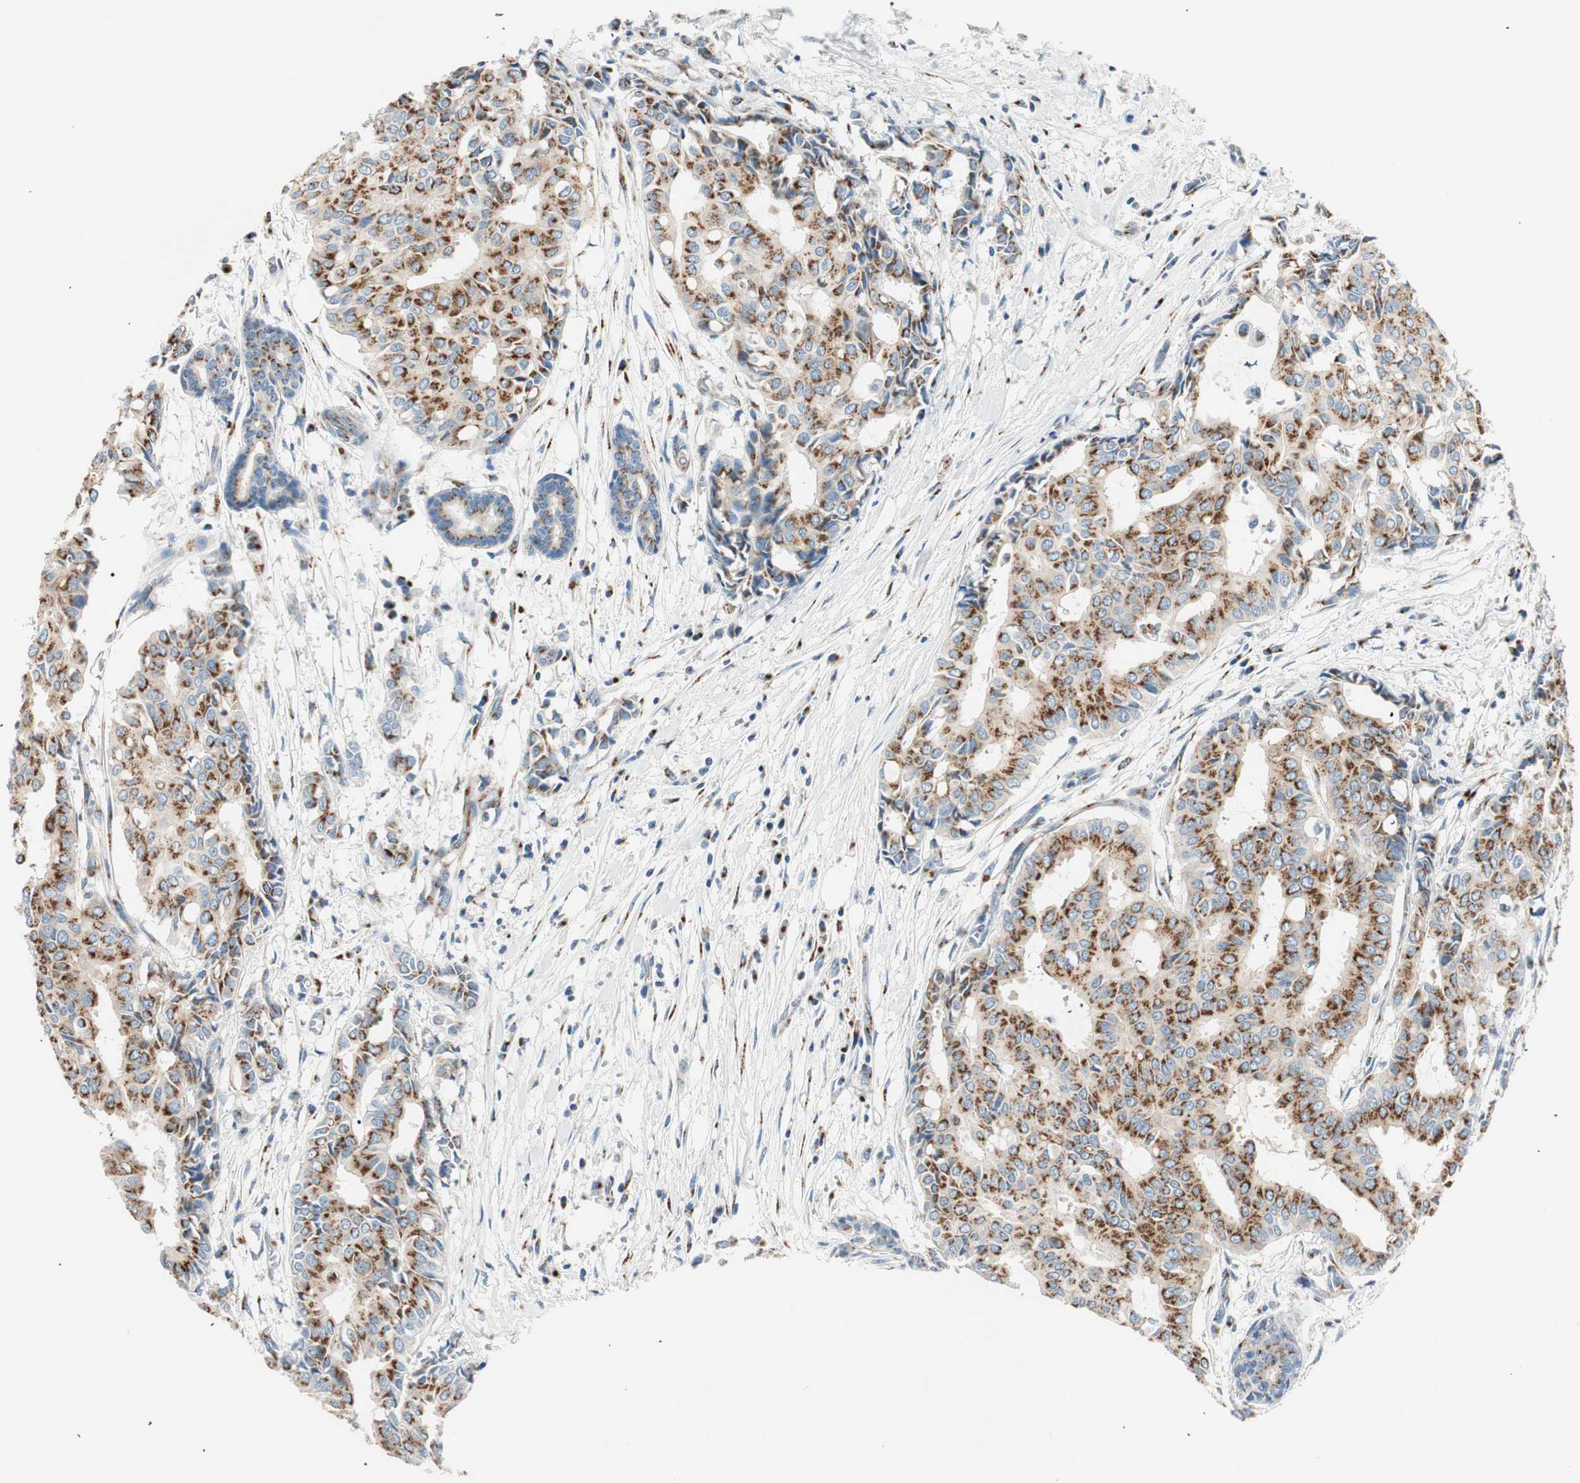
{"staining": {"intensity": "strong", "quantity": ">75%", "location": "cytoplasmic/membranous"}, "tissue": "head and neck cancer", "cell_type": "Tumor cells", "image_type": "cancer", "snomed": [{"axis": "morphology", "description": "Adenocarcinoma, NOS"}, {"axis": "topography", "description": "Salivary gland"}, {"axis": "topography", "description": "Head-Neck"}], "caption": "Immunohistochemistry (DAB (3,3'-diaminobenzidine)) staining of head and neck adenocarcinoma displays strong cytoplasmic/membranous protein positivity in about >75% of tumor cells.", "gene": "TMF1", "patient": {"sex": "female", "age": 59}}